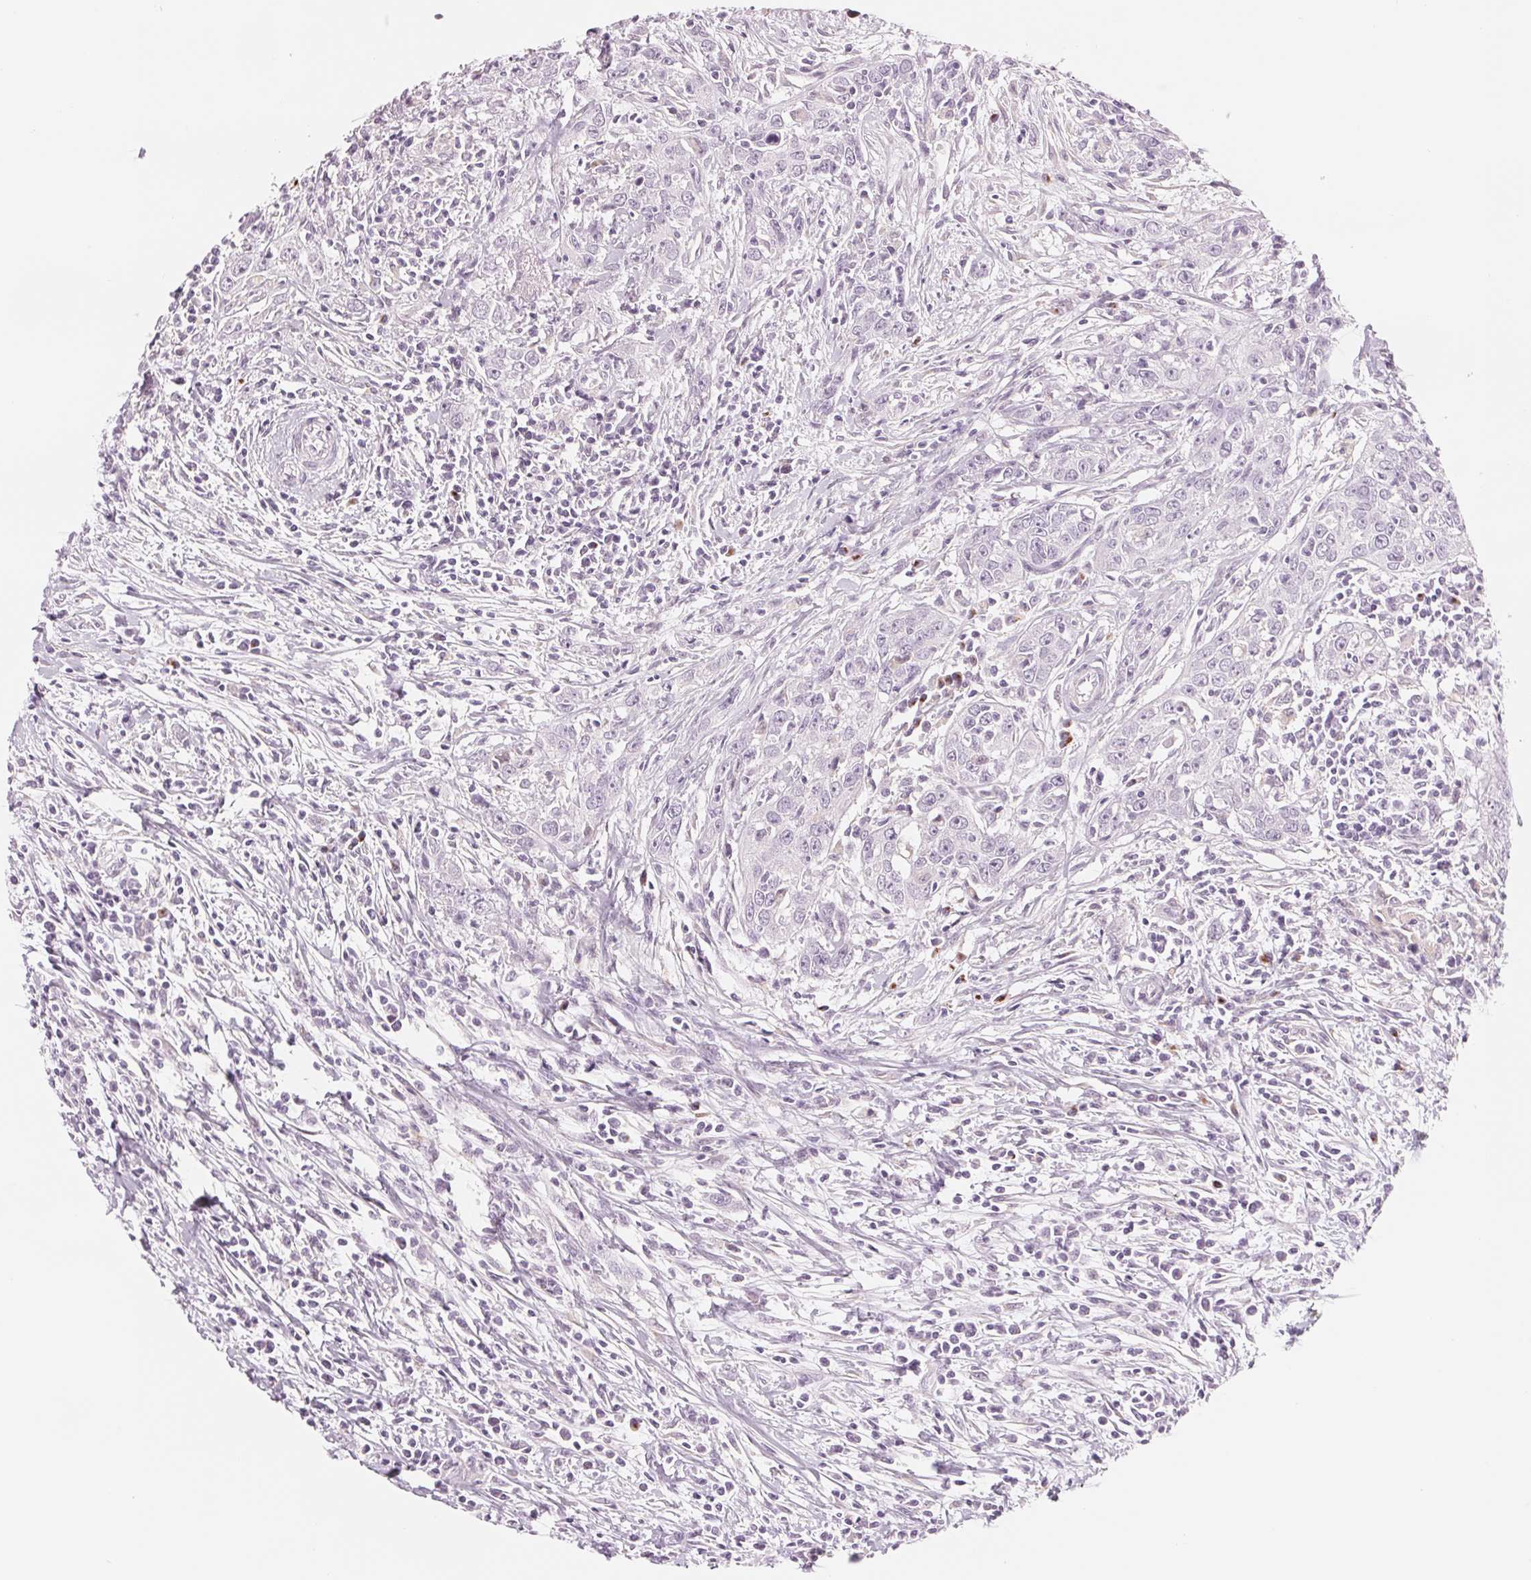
{"staining": {"intensity": "negative", "quantity": "none", "location": "none"}, "tissue": "urothelial cancer", "cell_type": "Tumor cells", "image_type": "cancer", "snomed": [{"axis": "morphology", "description": "Urothelial carcinoma, High grade"}, {"axis": "topography", "description": "Urinary bladder"}], "caption": "An image of urothelial cancer stained for a protein shows no brown staining in tumor cells.", "gene": "IL9R", "patient": {"sex": "male", "age": 83}}